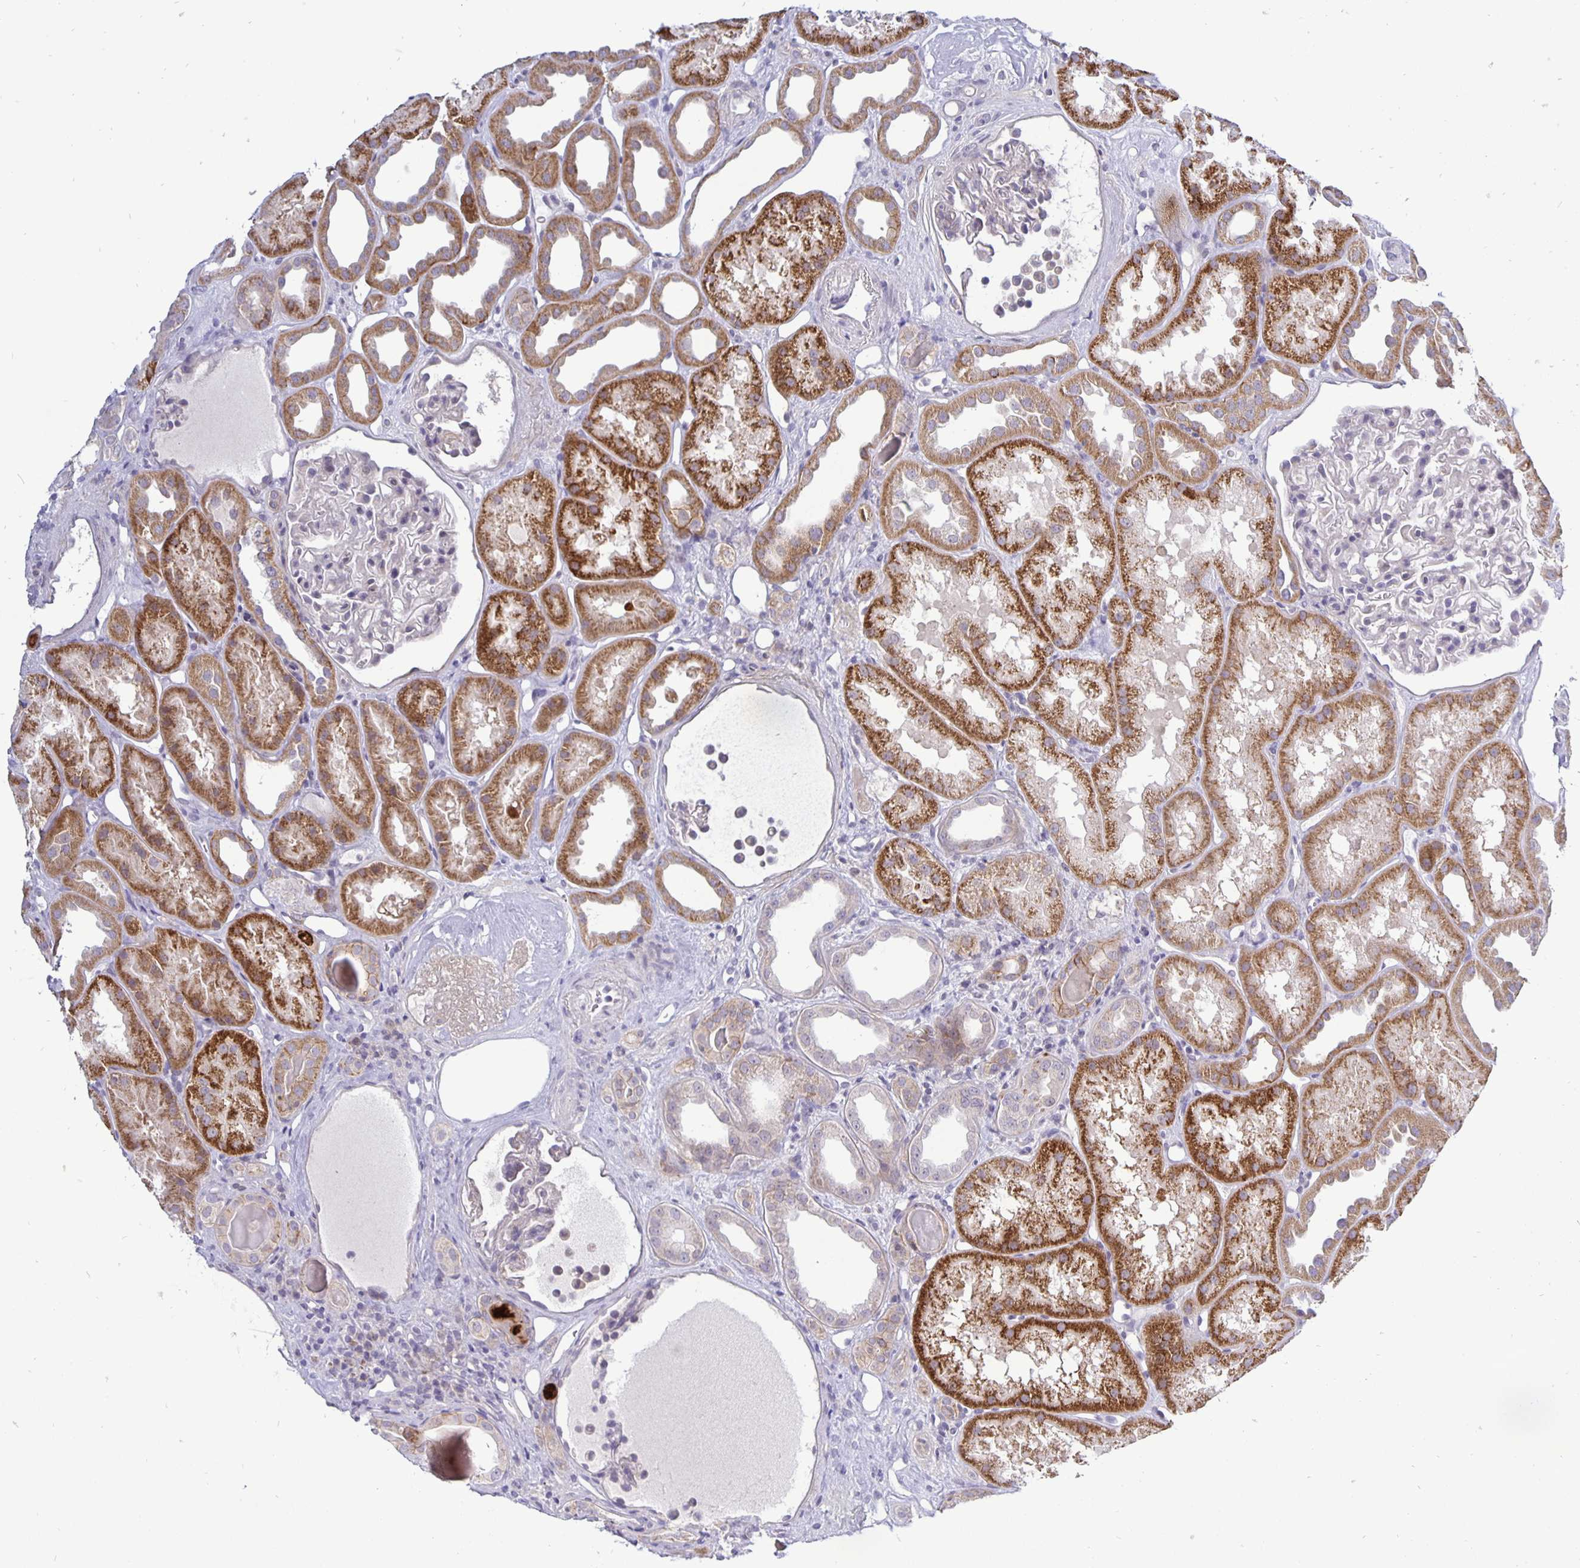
{"staining": {"intensity": "negative", "quantity": "none", "location": "none"}, "tissue": "kidney", "cell_type": "Cells in glomeruli", "image_type": "normal", "snomed": [{"axis": "morphology", "description": "Normal tissue, NOS"}, {"axis": "topography", "description": "Kidney"}], "caption": "The micrograph shows no staining of cells in glomeruli in benign kidney. (DAB (3,3'-diaminobenzidine) immunohistochemistry (IHC) visualized using brightfield microscopy, high magnification).", "gene": "ERBB2", "patient": {"sex": "male", "age": 61}}